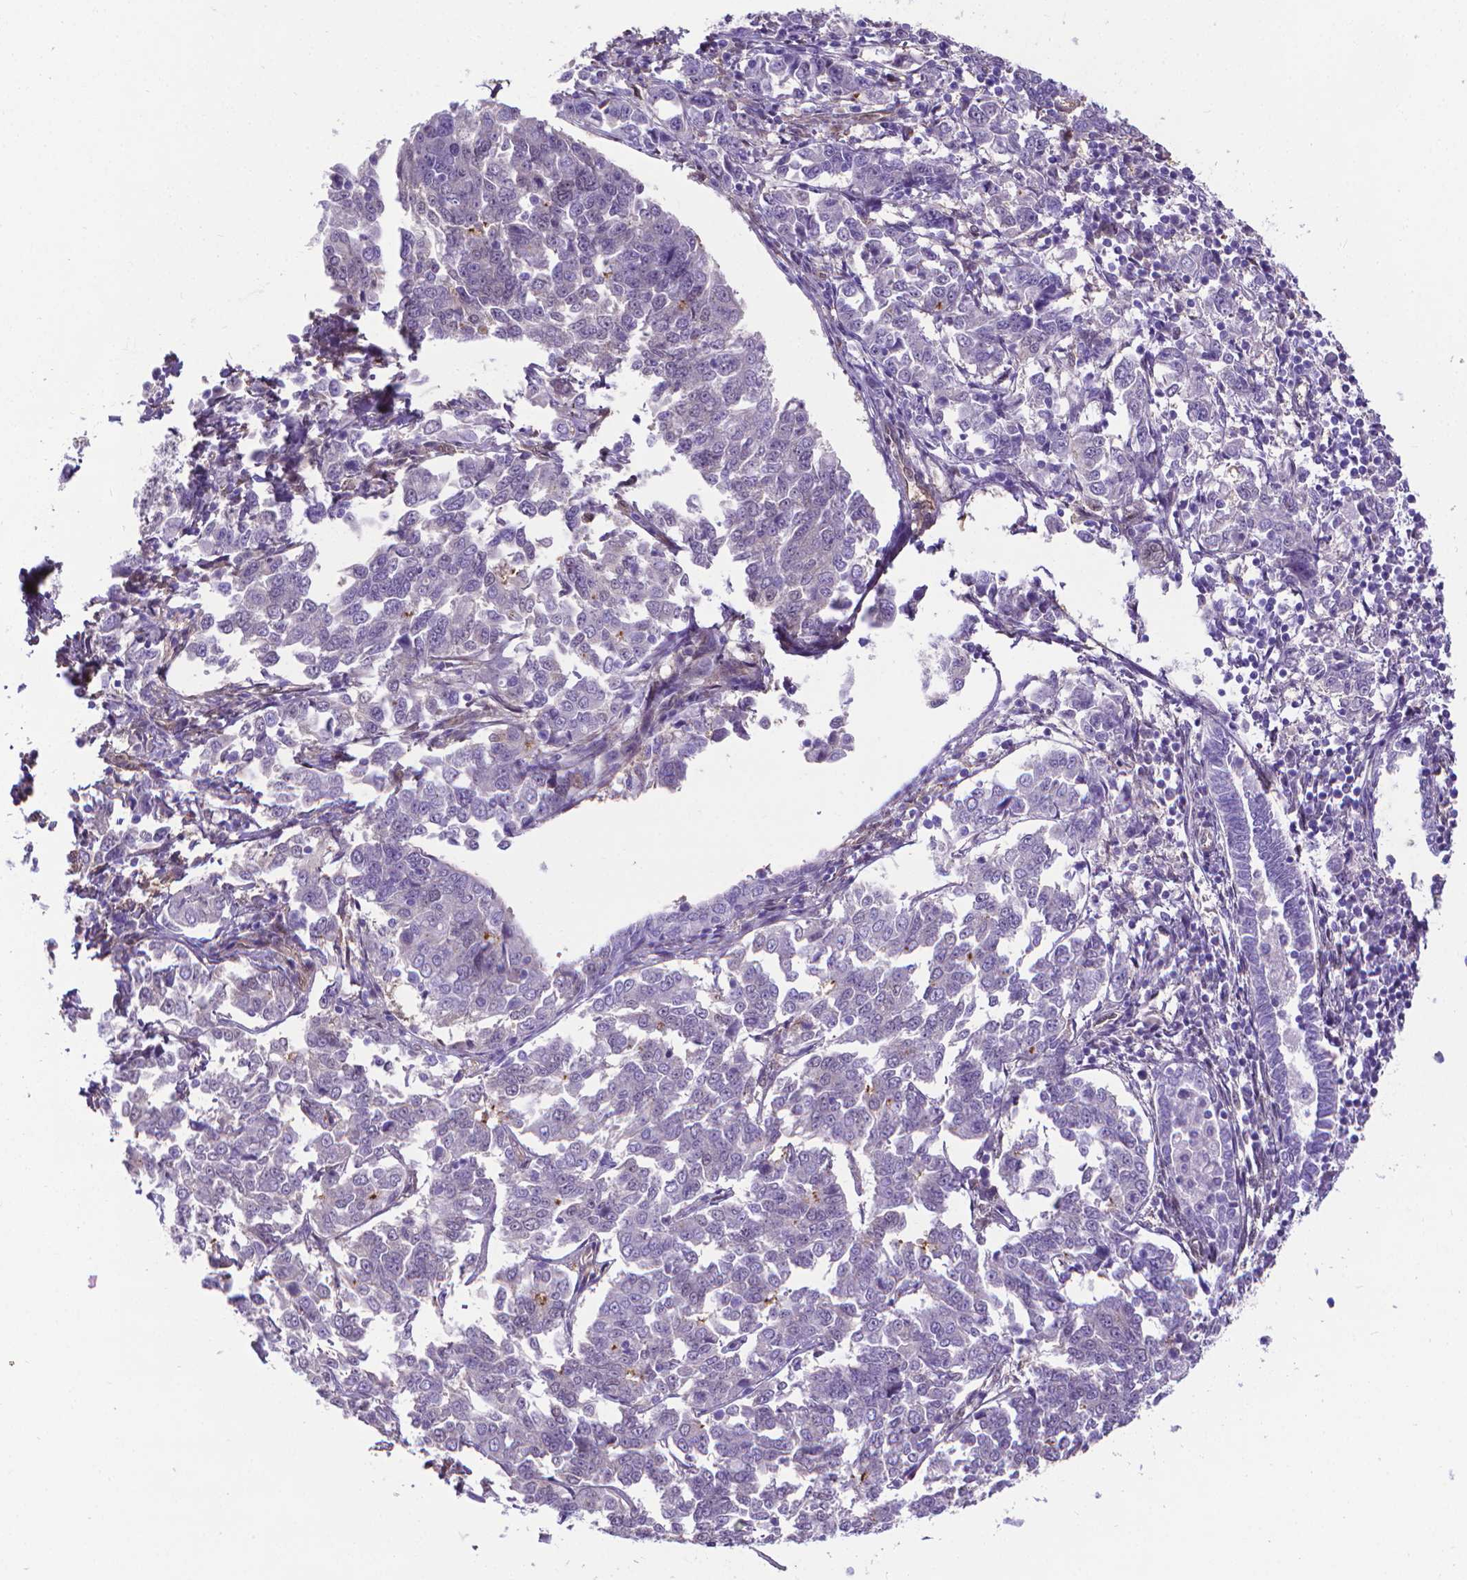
{"staining": {"intensity": "negative", "quantity": "none", "location": "none"}, "tissue": "endometrial cancer", "cell_type": "Tumor cells", "image_type": "cancer", "snomed": [{"axis": "morphology", "description": "Adenocarcinoma, NOS"}, {"axis": "topography", "description": "Endometrium"}], "caption": "Image shows no significant protein staining in tumor cells of endometrial adenocarcinoma. (Stains: DAB (3,3'-diaminobenzidine) immunohistochemistry (IHC) with hematoxylin counter stain, Microscopy: brightfield microscopy at high magnification).", "gene": "CLIC4", "patient": {"sex": "female", "age": 43}}